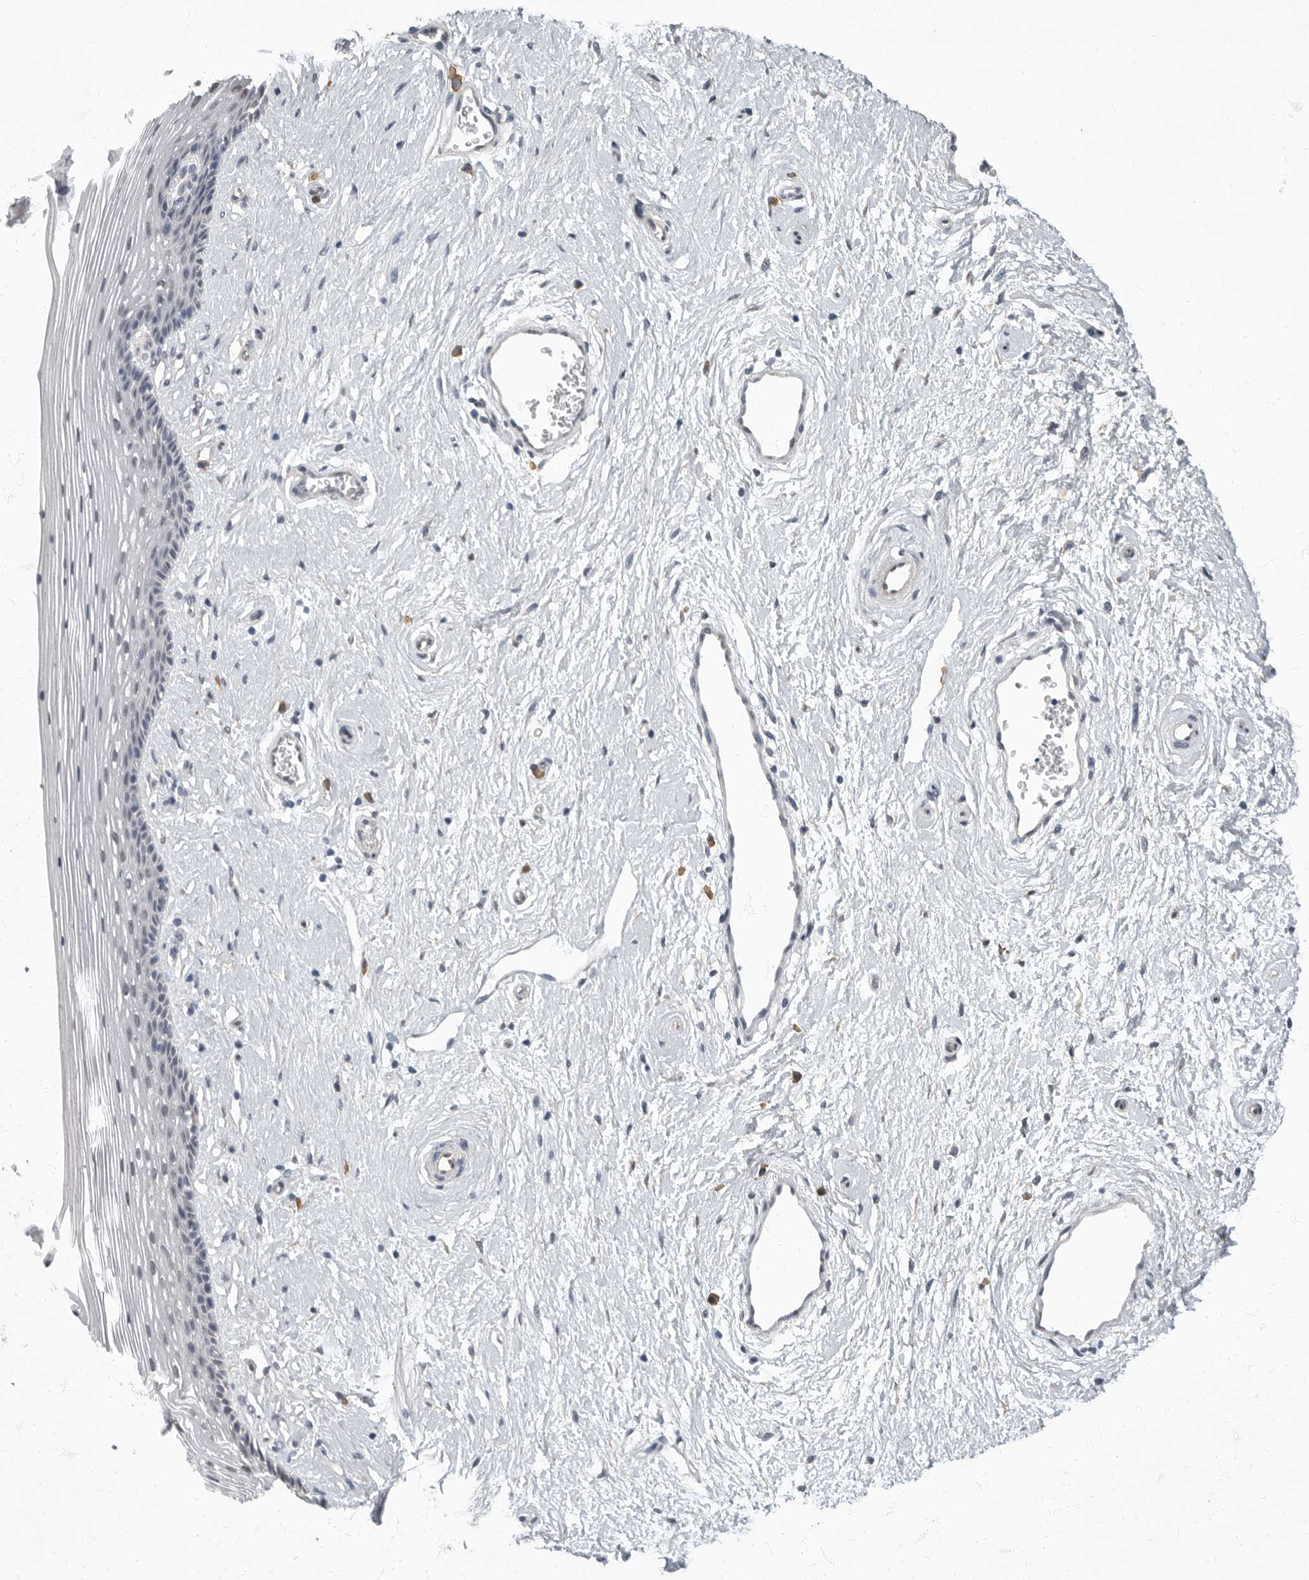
{"staining": {"intensity": "negative", "quantity": "none", "location": "none"}, "tissue": "vagina", "cell_type": "Squamous epithelial cells", "image_type": "normal", "snomed": [{"axis": "morphology", "description": "Normal tissue, NOS"}, {"axis": "topography", "description": "Vagina"}], "caption": "Image shows no protein positivity in squamous epithelial cells of benign vagina. (DAB IHC, high magnification).", "gene": "ARHGEF10", "patient": {"sex": "female", "age": 46}}